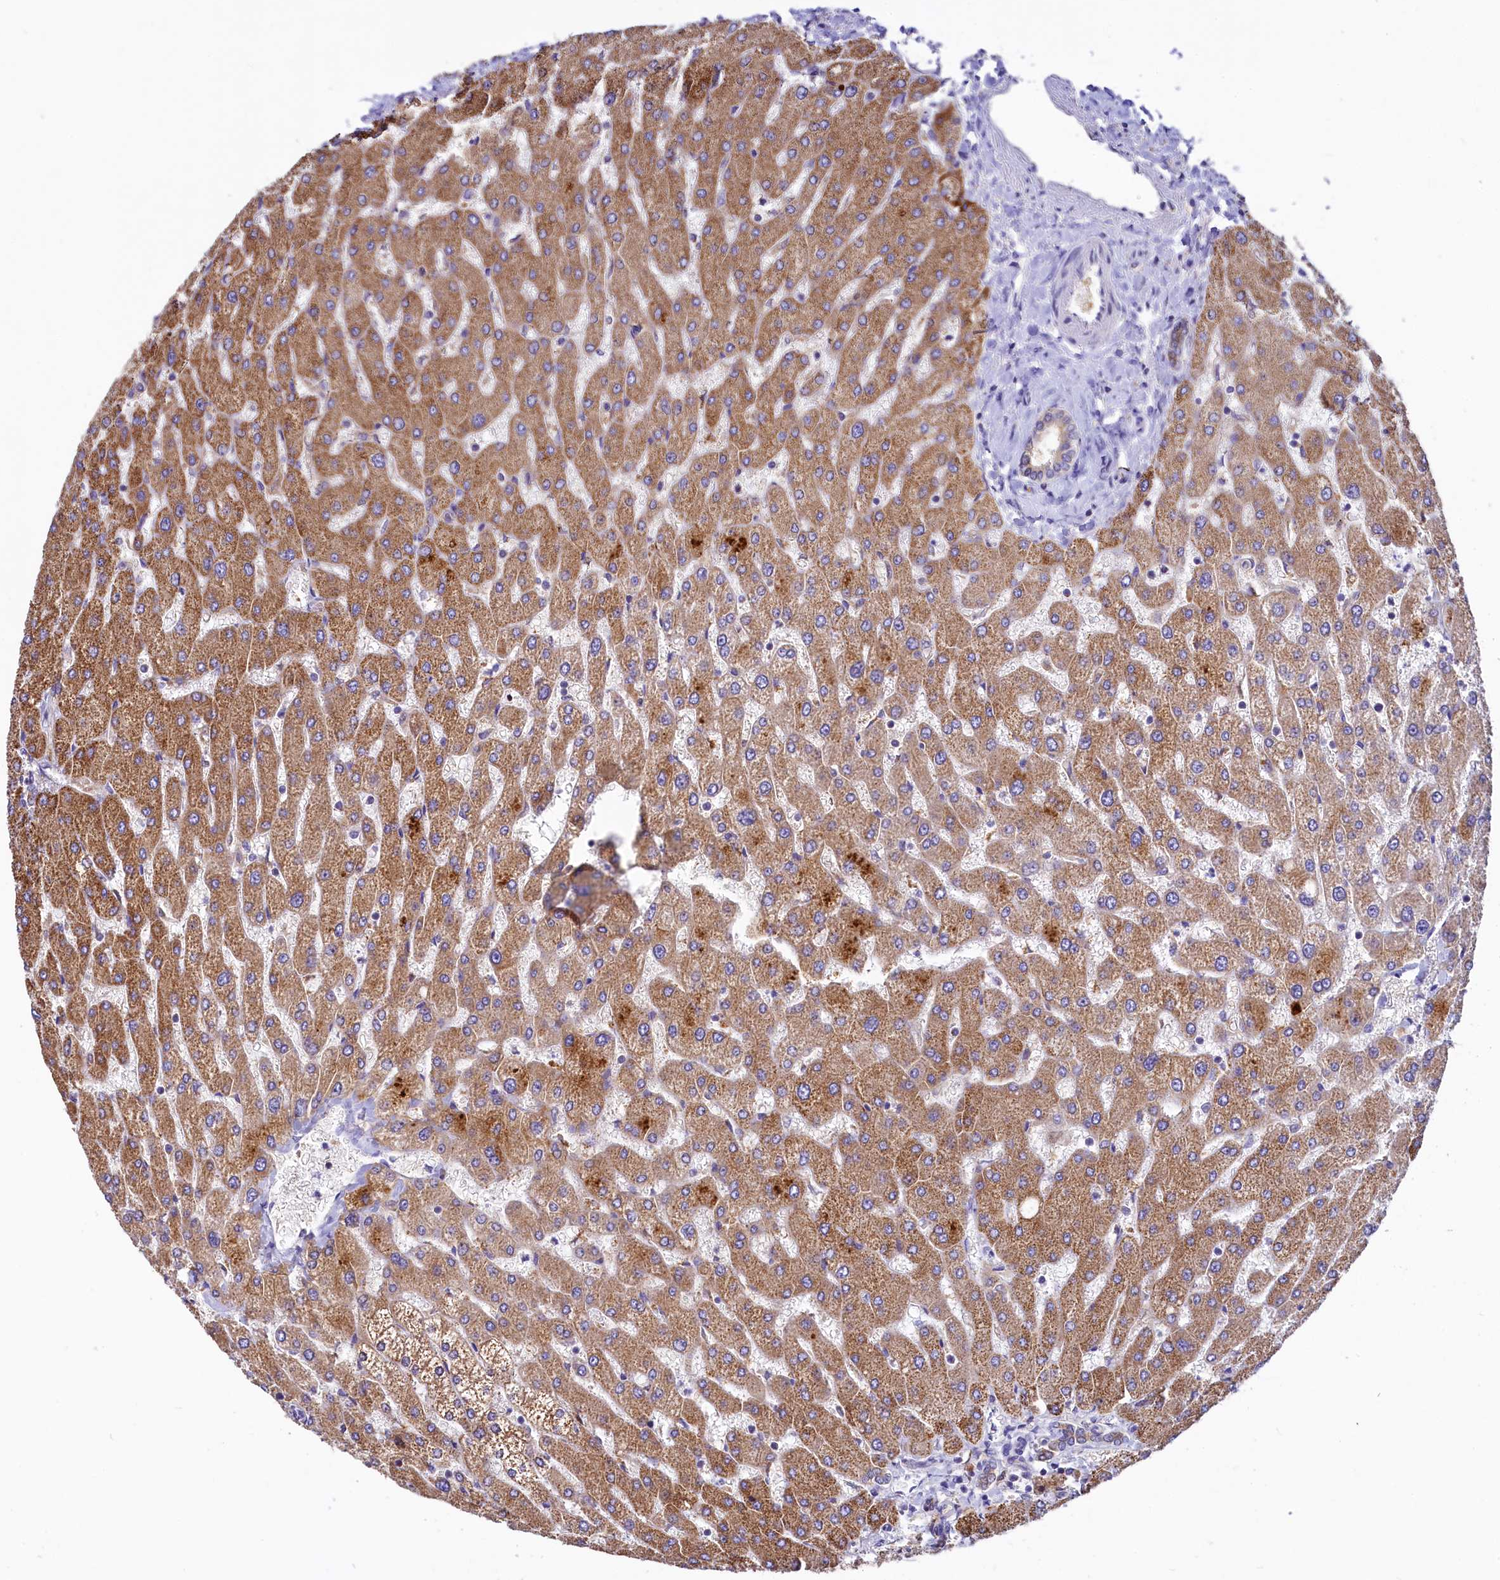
{"staining": {"intensity": "weak", "quantity": "<25%", "location": "cytoplasmic/membranous"}, "tissue": "liver", "cell_type": "Cholangiocytes", "image_type": "normal", "snomed": [{"axis": "morphology", "description": "Normal tissue, NOS"}, {"axis": "topography", "description": "Liver"}], "caption": "This is an IHC photomicrograph of normal liver. There is no staining in cholangiocytes.", "gene": "HPS6", "patient": {"sex": "male", "age": 55}}